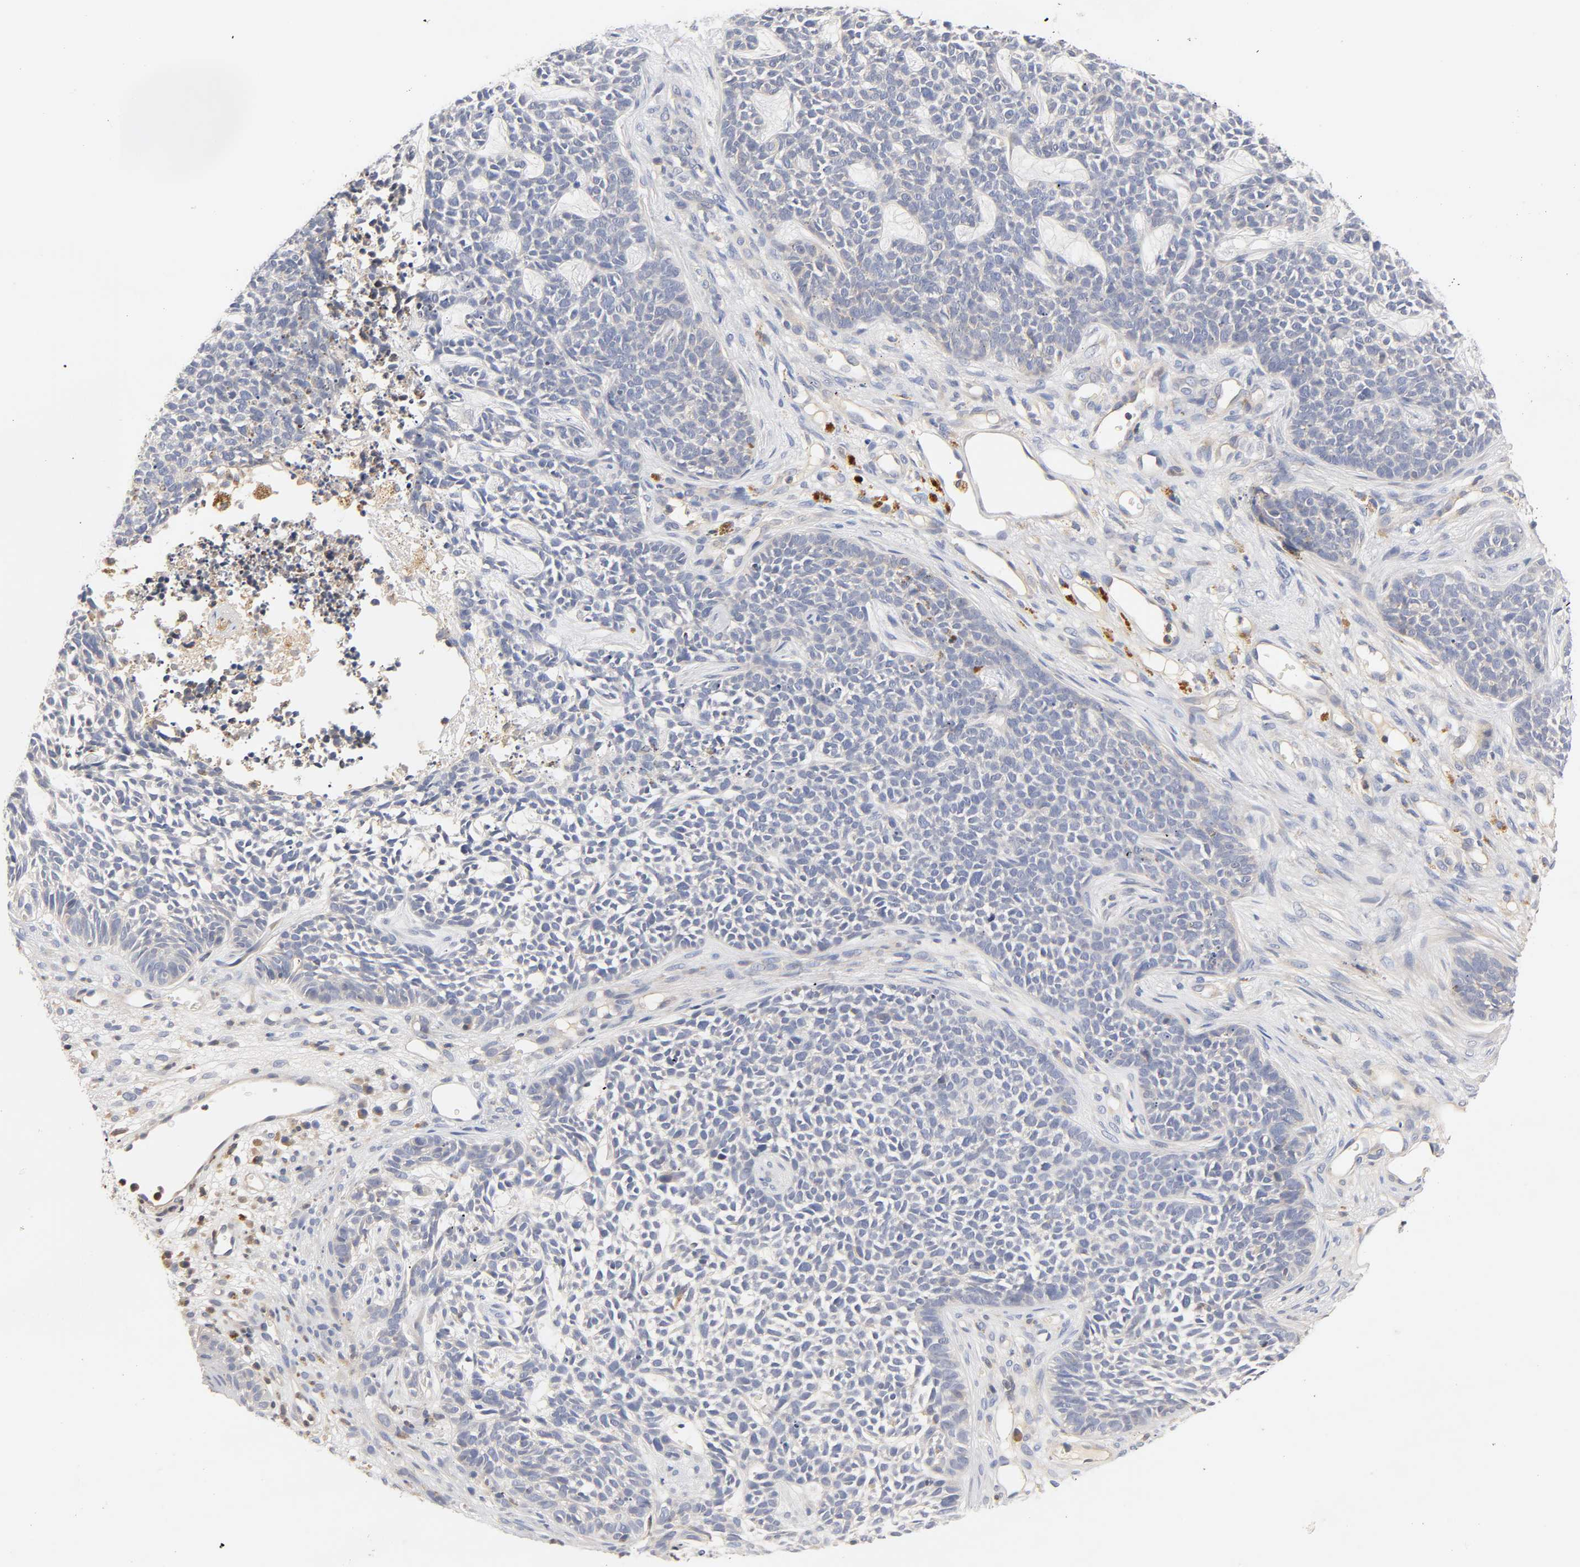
{"staining": {"intensity": "negative", "quantity": "none", "location": "none"}, "tissue": "skin cancer", "cell_type": "Tumor cells", "image_type": "cancer", "snomed": [{"axis": "morphology", "description": "Basal cell carcinoma"}, {"axis": "topography", "description": "Skin"}], "caption": "Micrograph shows no protein positivity in tumor cells of skin basal cell carcinoma tissue.", "gene": "RHOA", "patient": {"sex": "female", "age": 84}}